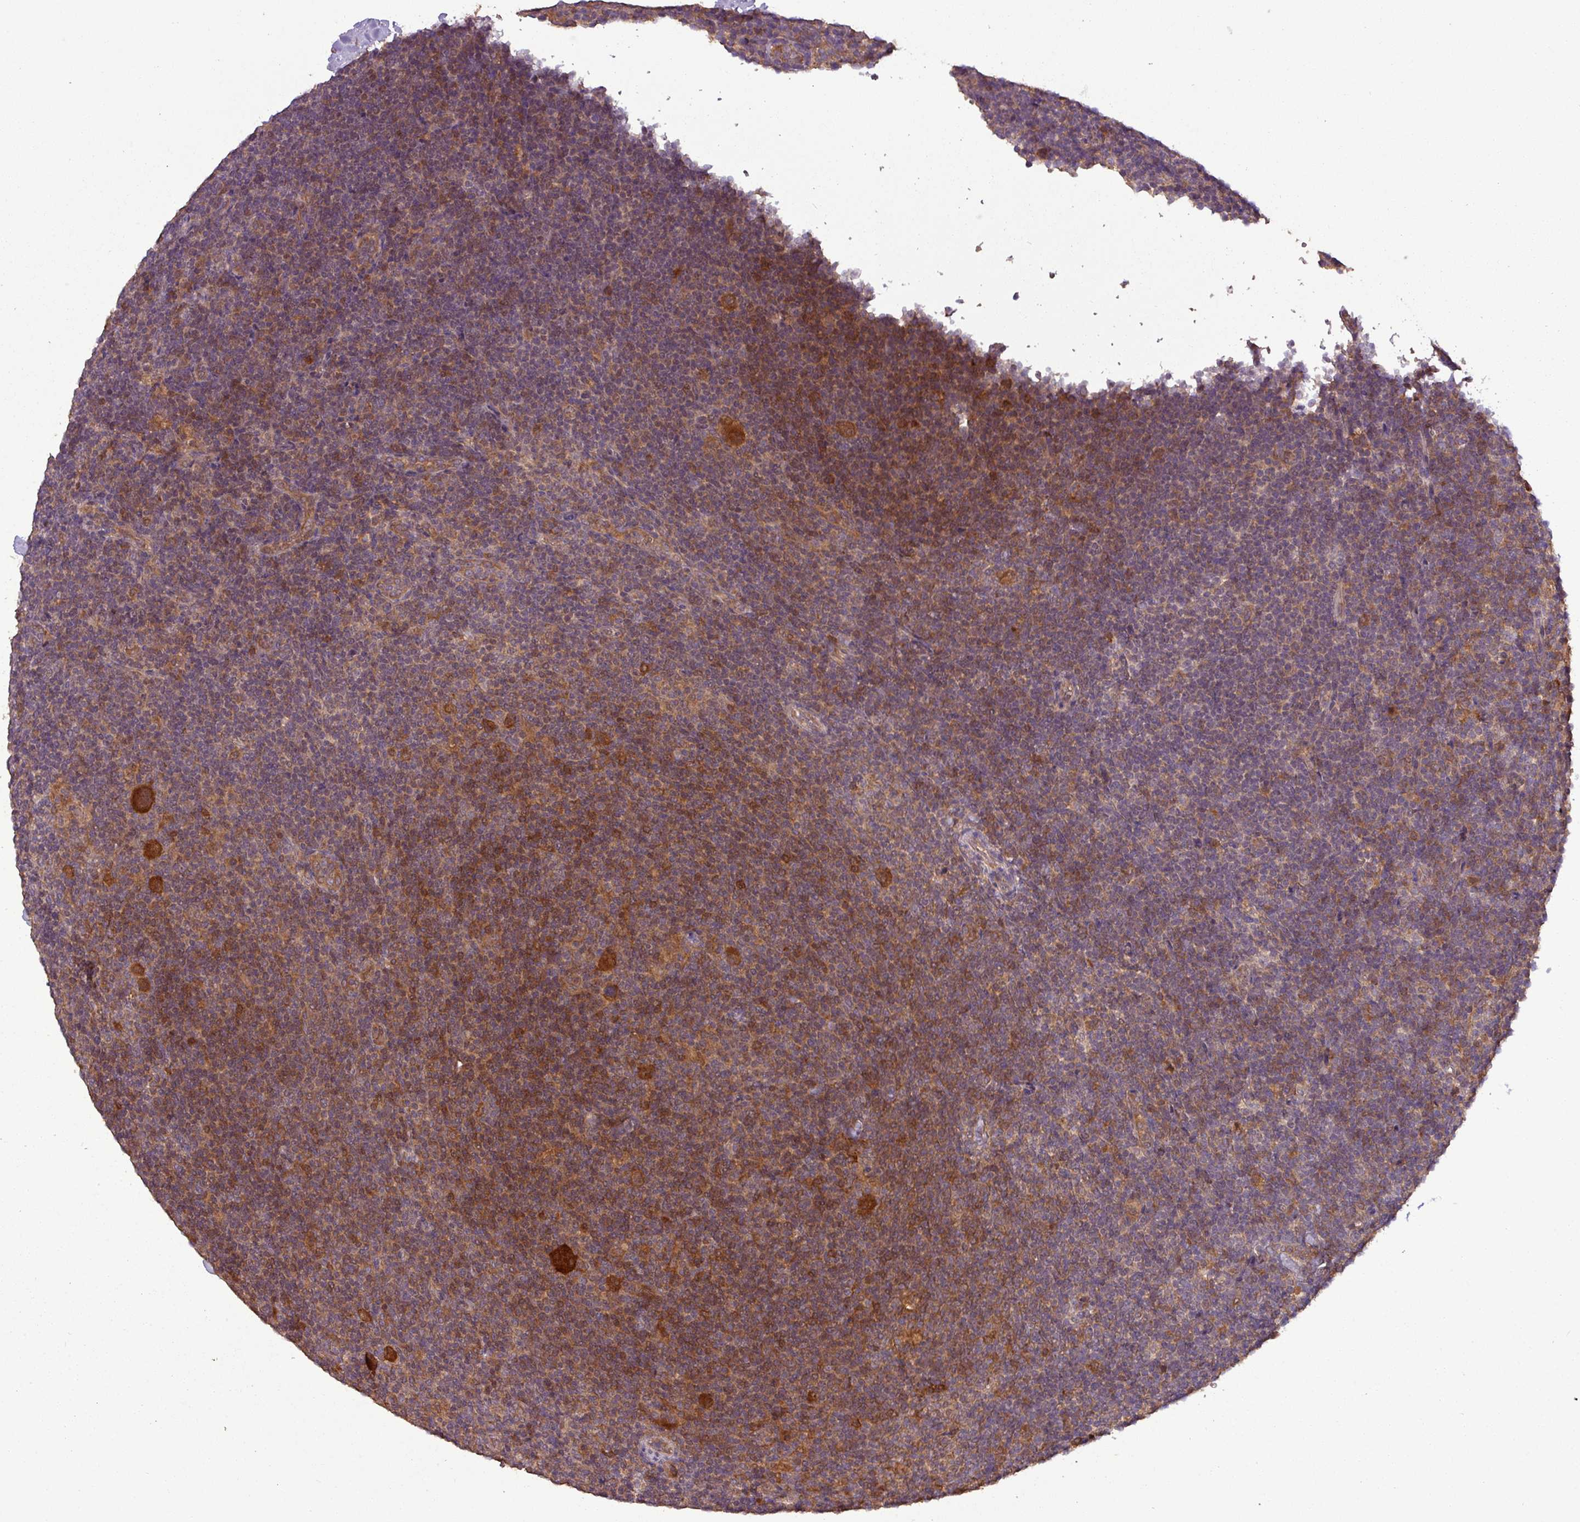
{"staining": {"intensity": "moderate", "quantity": ">75%", "location": "cytoplasmic/membranous"}, "tissue": "lymphoma", "cell_type": "Tumor cells", "image_type": "cancer", "snomed": [{"axis": "morphology", "description": "Hodgkin's disease, NOS"}, {"axis": "topography", "description": "Lymph node"}], "caption": "Protein analysis of Hodgkin's disease tissue demonstrates moderate cytoplasmic/membranous staining in about >75% of tumor cells.", "gene": "NT5C3A", "patient": {"sex": "female", "age": 57}}